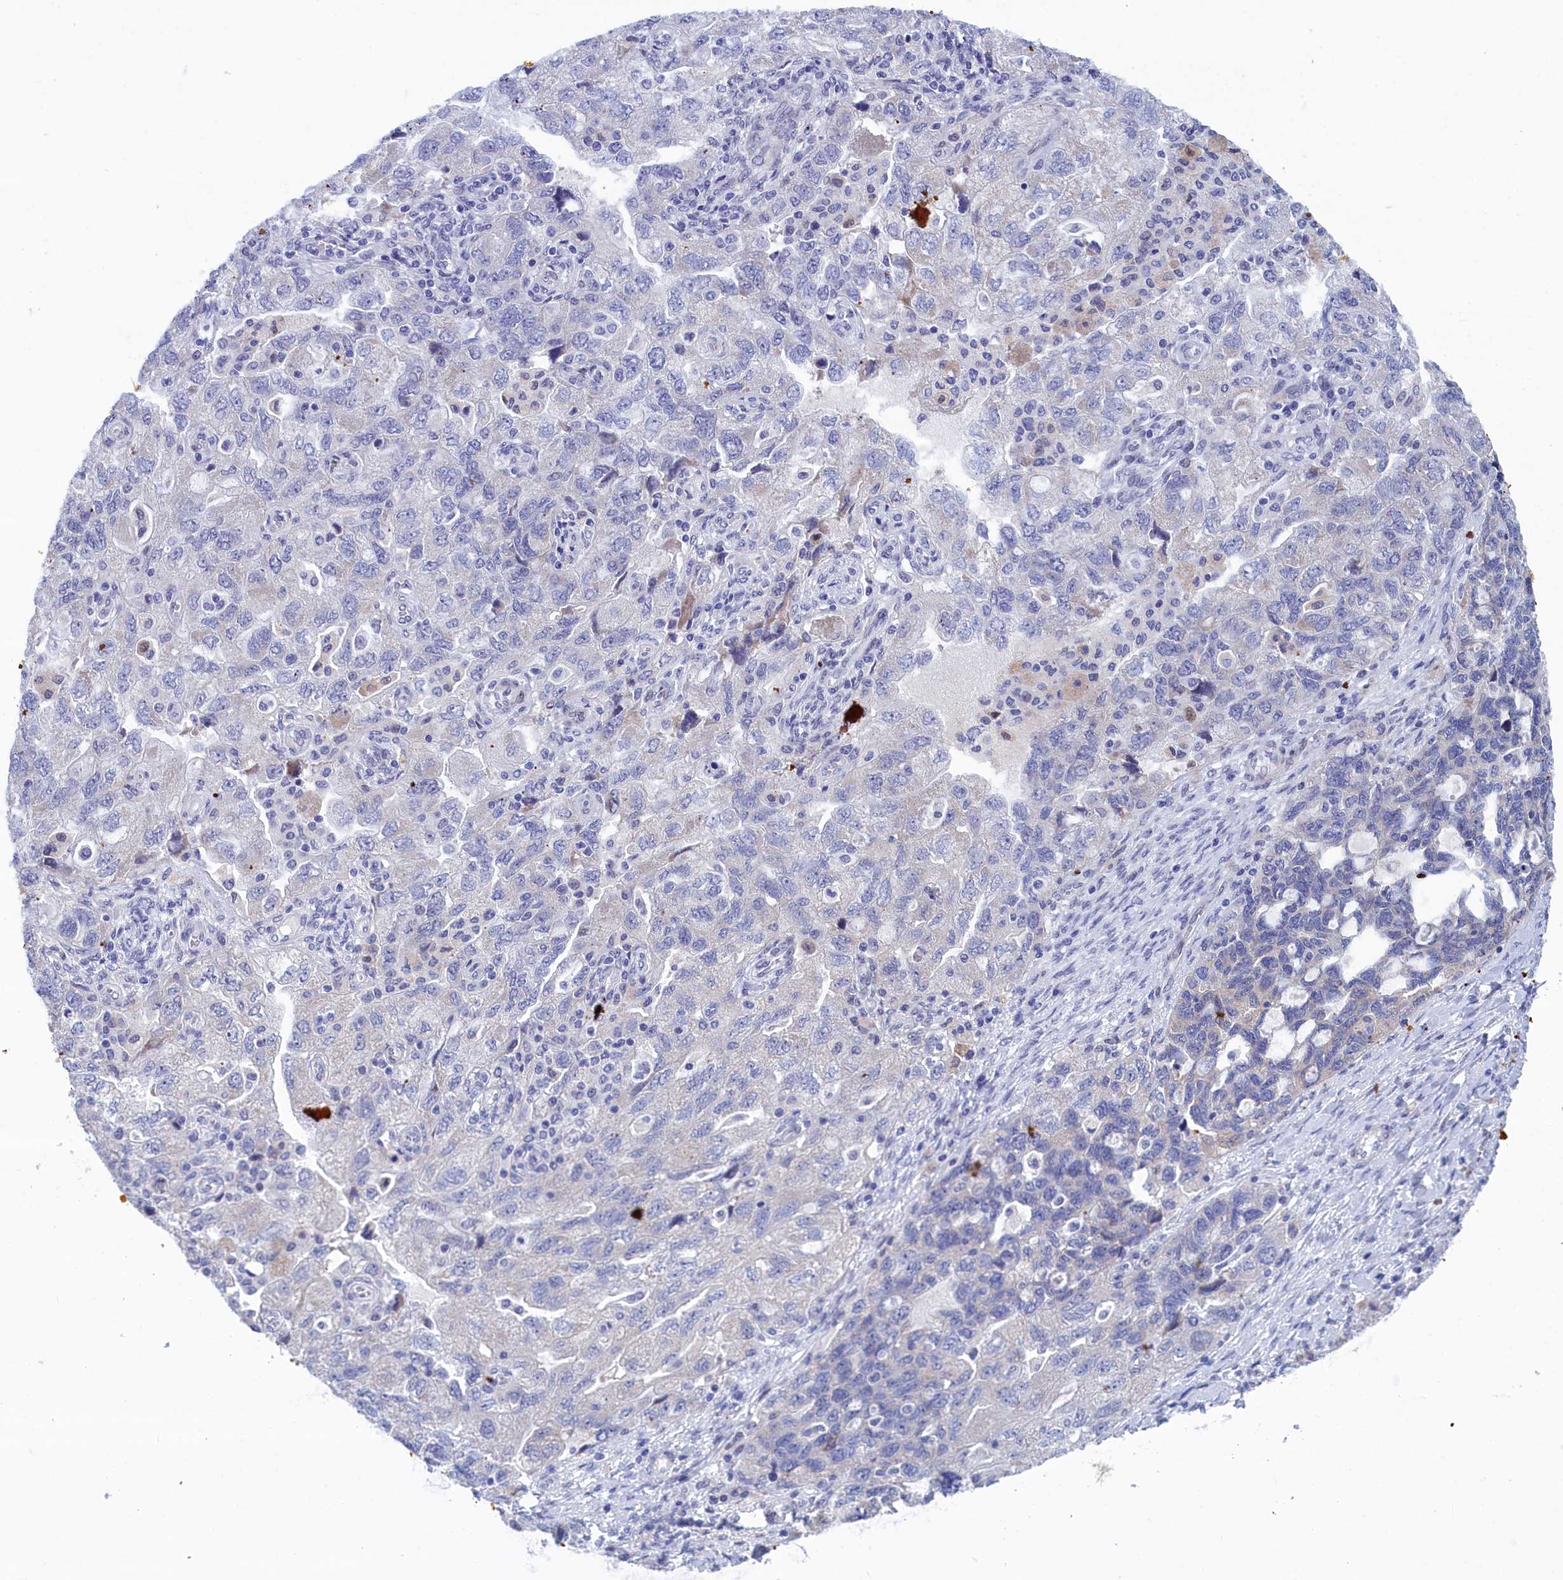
{"staining": {"intensity": "negative", "quantity": "none", "location": "none"}, "tissue": "ovarian cancer", "cell_type": "Tumor cells", "image_type": "cancer", "snomed": [{"axis": "morphology", "description": "Carcinoma, endometroid"}, {"axis": "topography", "description": "Ovary"}], "caption": "High power microscopy micrograph of an IHC histopathology image of ovarian cancer (endometroid carcinoma), revealing no significant positivity in tumor cells.", "gene": "WDR83", "patient": {"sex": "female", "age": 51}}